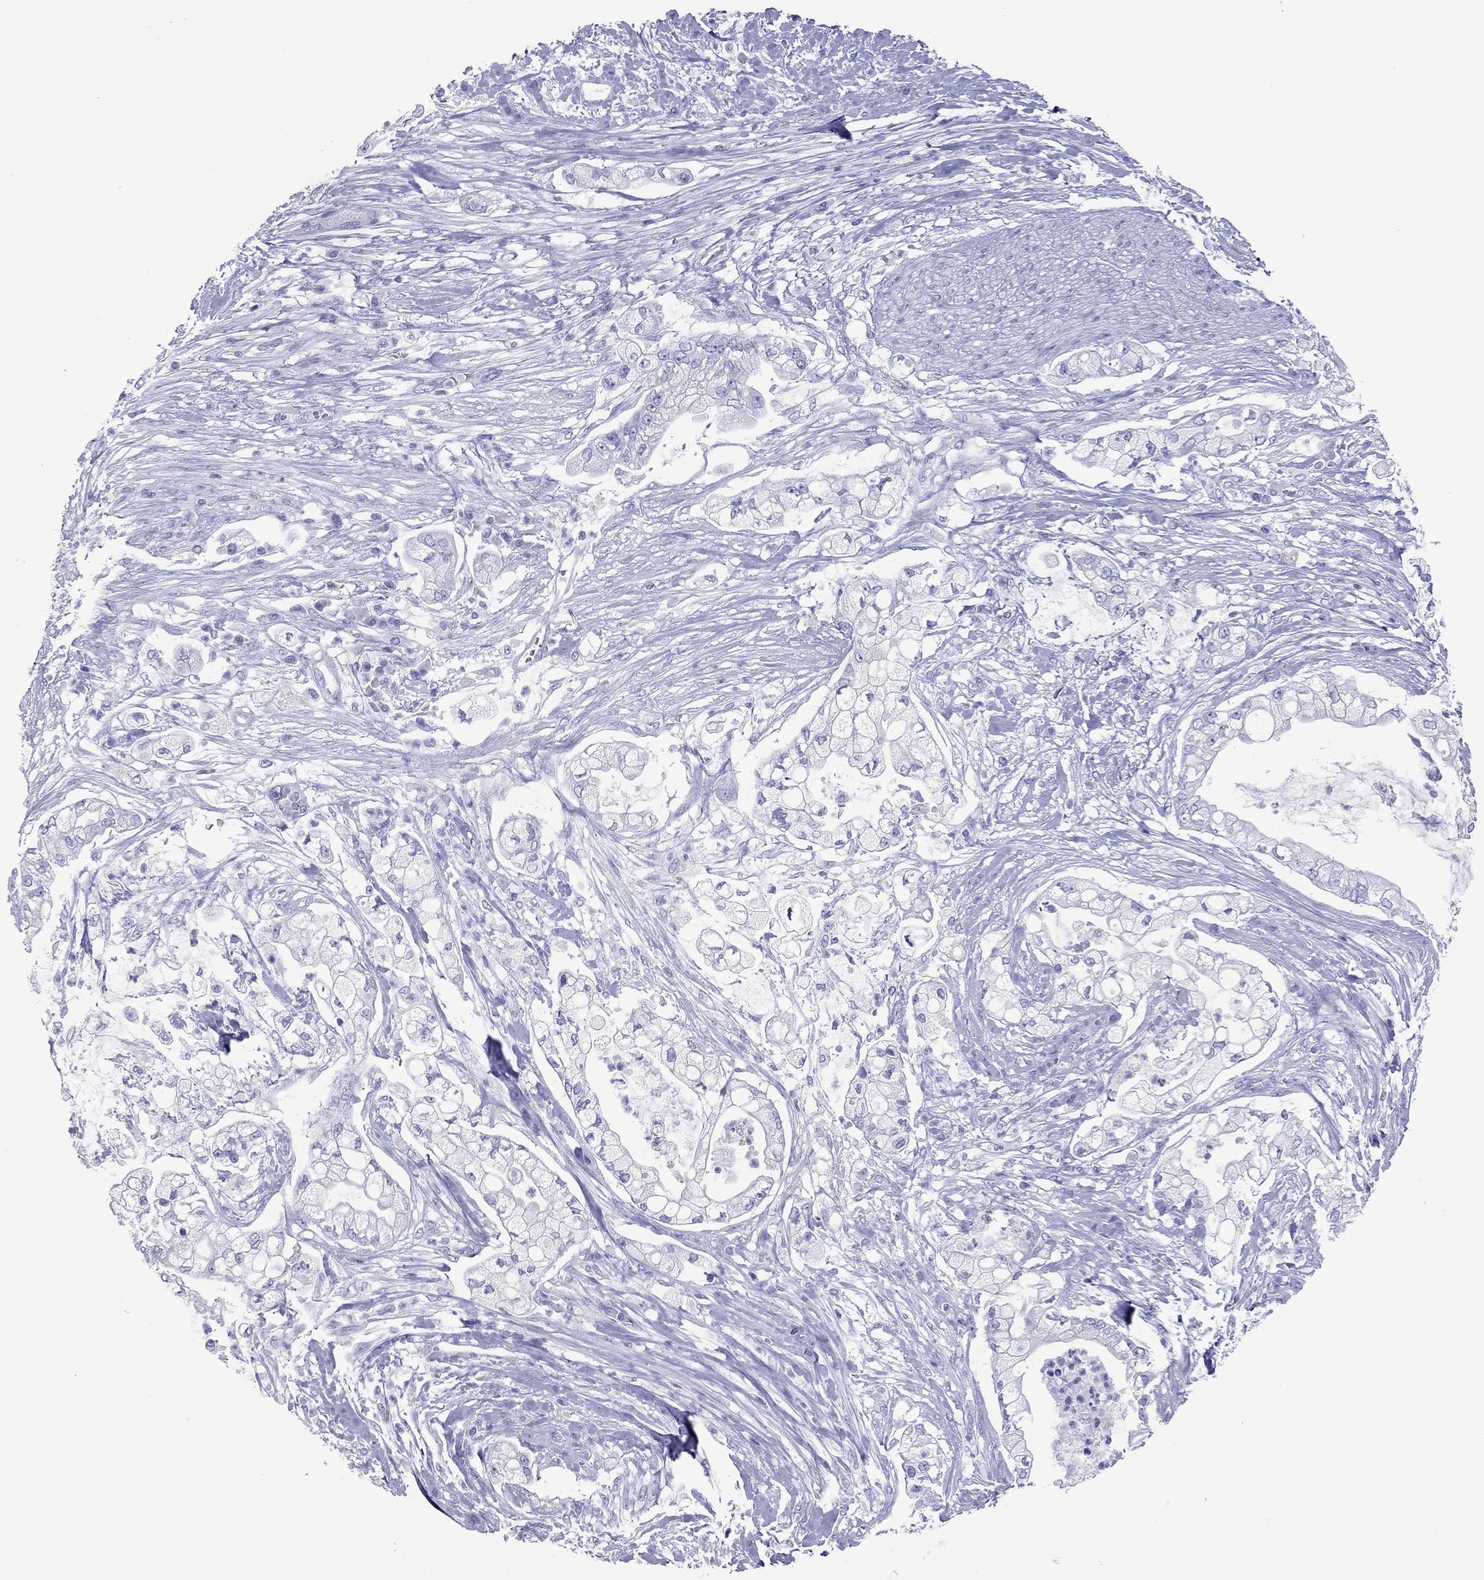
{"staining": {"intensity": "negative", "quantity": "none", "location": "none"}, "tissue": "pancreatic cancer", "cell_type": "Tumor cells", "image_type": "cancer", "snomed": [{"axis": "morphology", "description": "Adenocarcinoma, NOS"}, {"axis": "topography", "description": "Pancreas"}], "caption": "IHC image of pancreatic cancer stained for a protein (brown), which displays no positivity in tumor cells.", "gene": "VSIG10", "patient": {"sex": "female", "age": 69}}